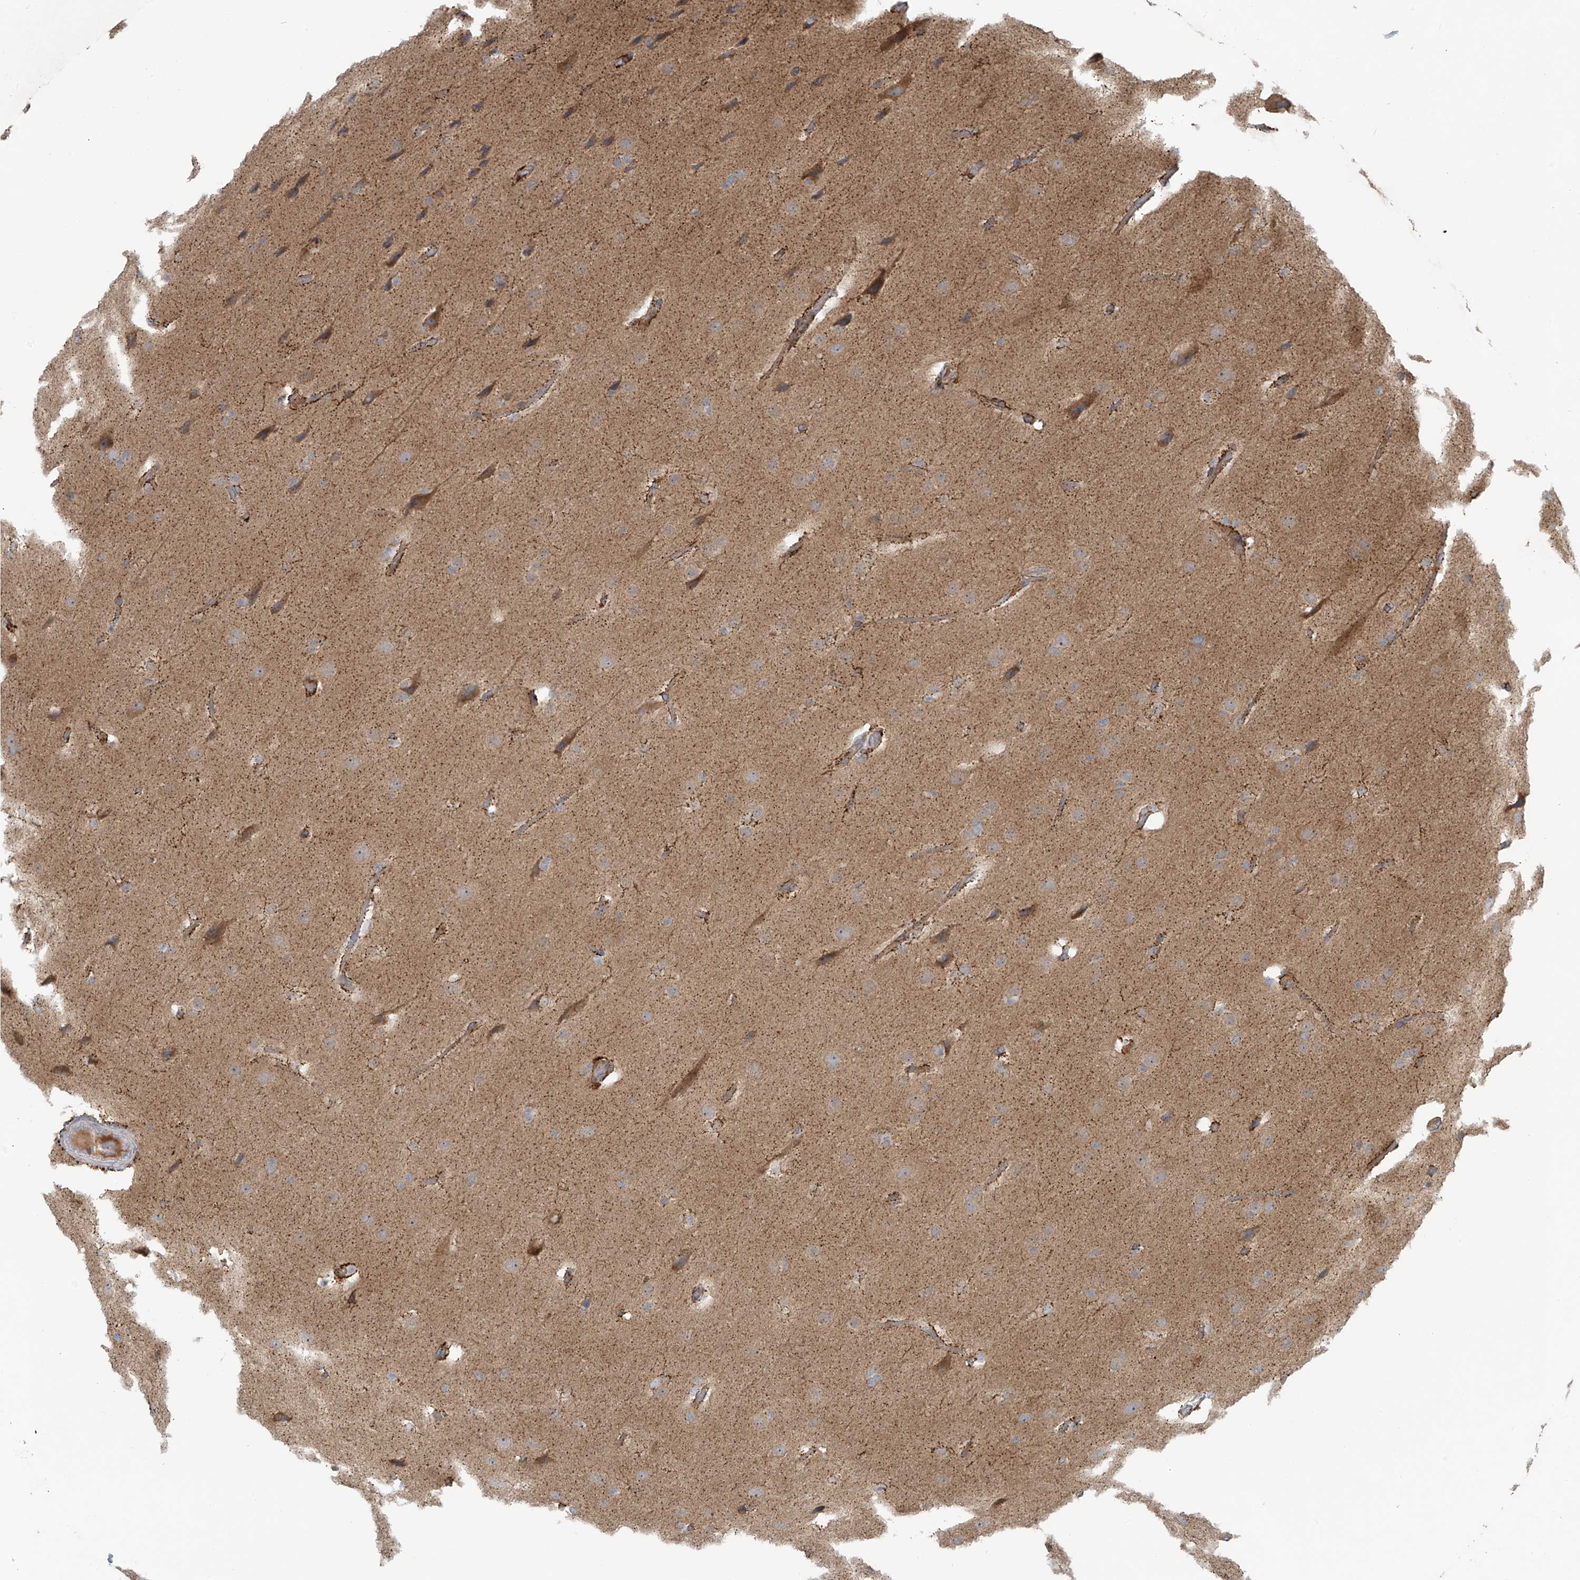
{"staining": {"intensity": "weak", "quantity": "<25%", "location": "cytoplasmic/membranous"}, "tissue": "glioma", "cell_type": "Tumor cells", "image_type": "cancer", "snomed": [{"axis": "morphology", "description": "Glioma, malignant, Low grade"}, {"axis": "topography", "description": "Brain"}], "caption": "Immunohistochemistry of human low-grade glioma (malignant) shows no positivity in tumor cells.", "gene": "LZTS3", "patient": {"sex": "female", "age": 37}}